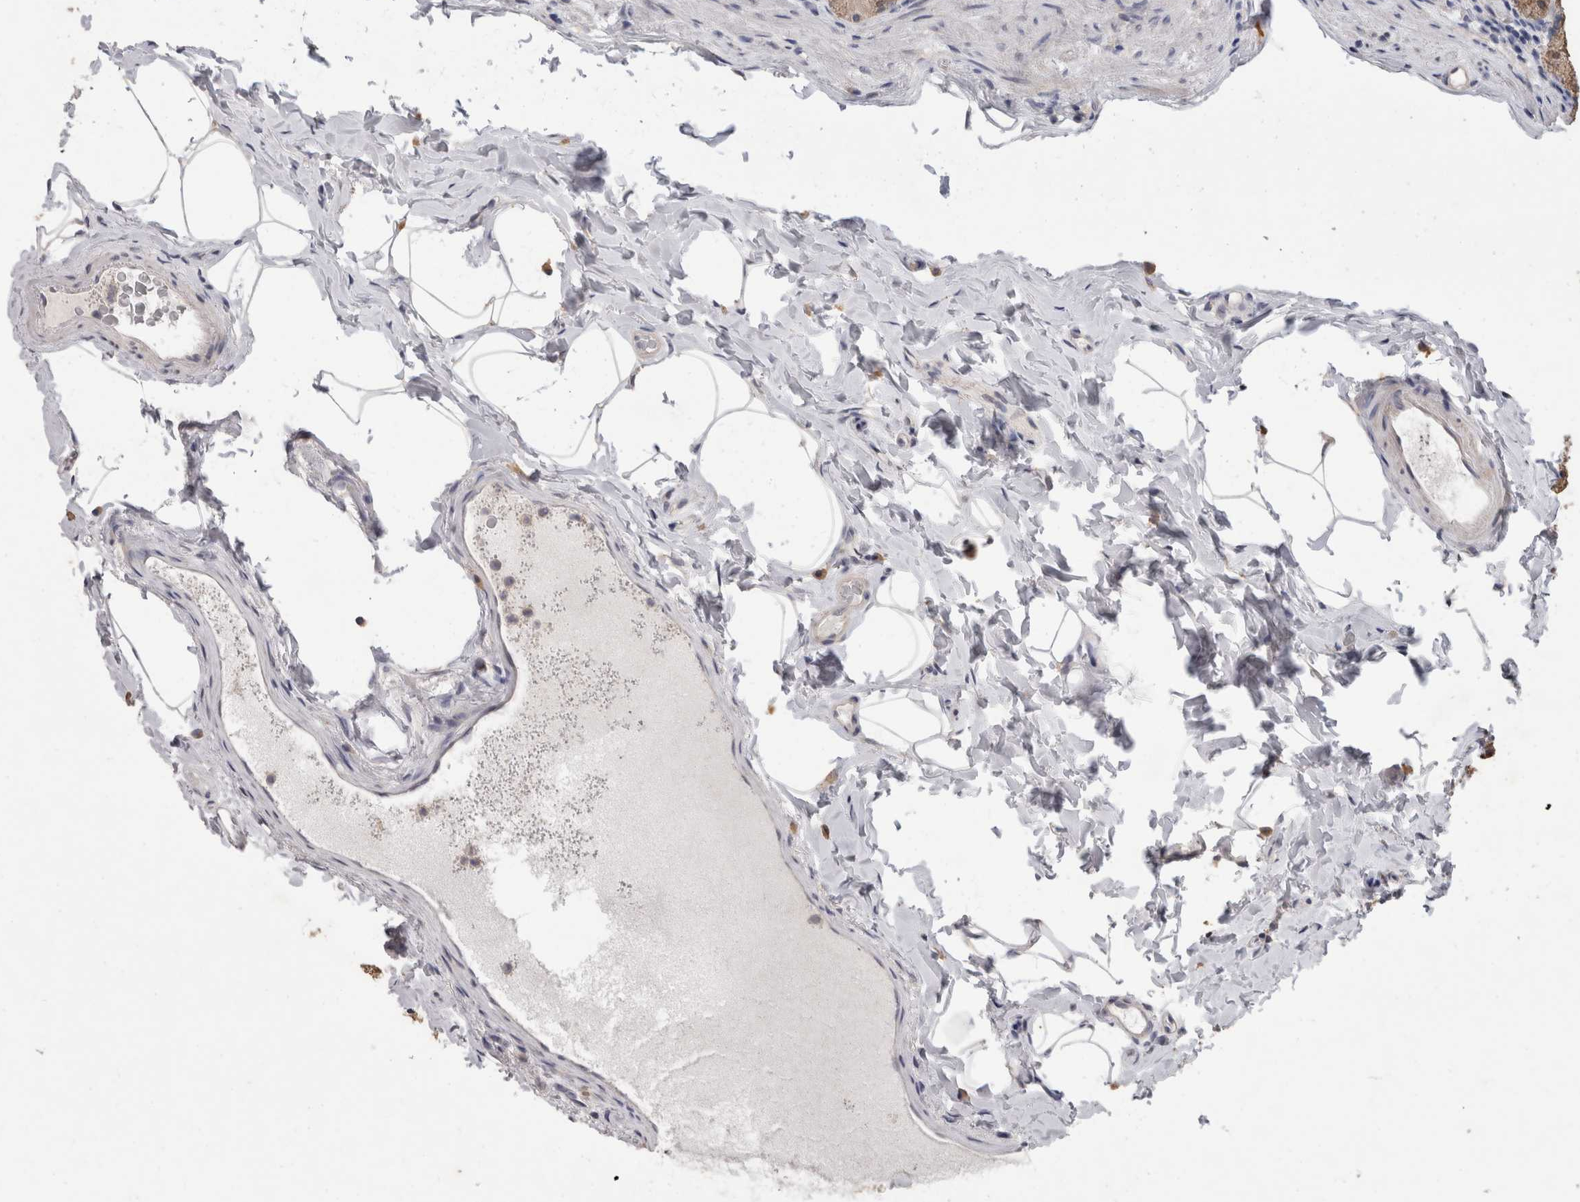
{"staining": {"intensity": "moderate", "quantity": "25%-75%", "location": "cytoplasmic/membranous,nuclear"}, "tissue": "stomach", "cell_type": "Glandular cells", "image_type": "normal", "snomed": [{"axis": "morphology", "description": "Normal tissue, NOS"}, {"axis": "topography", "description": "Stomach, upper"}], "caption": "Brown immunohistochemical staining in normal human stomach demonstrates moderate cytoplasmic/membranous,nuclear positivity in approximately 25%-75% of glandular cells.", "gene": "FHOD3", "patient": {"sex": "male", "age": 68}}